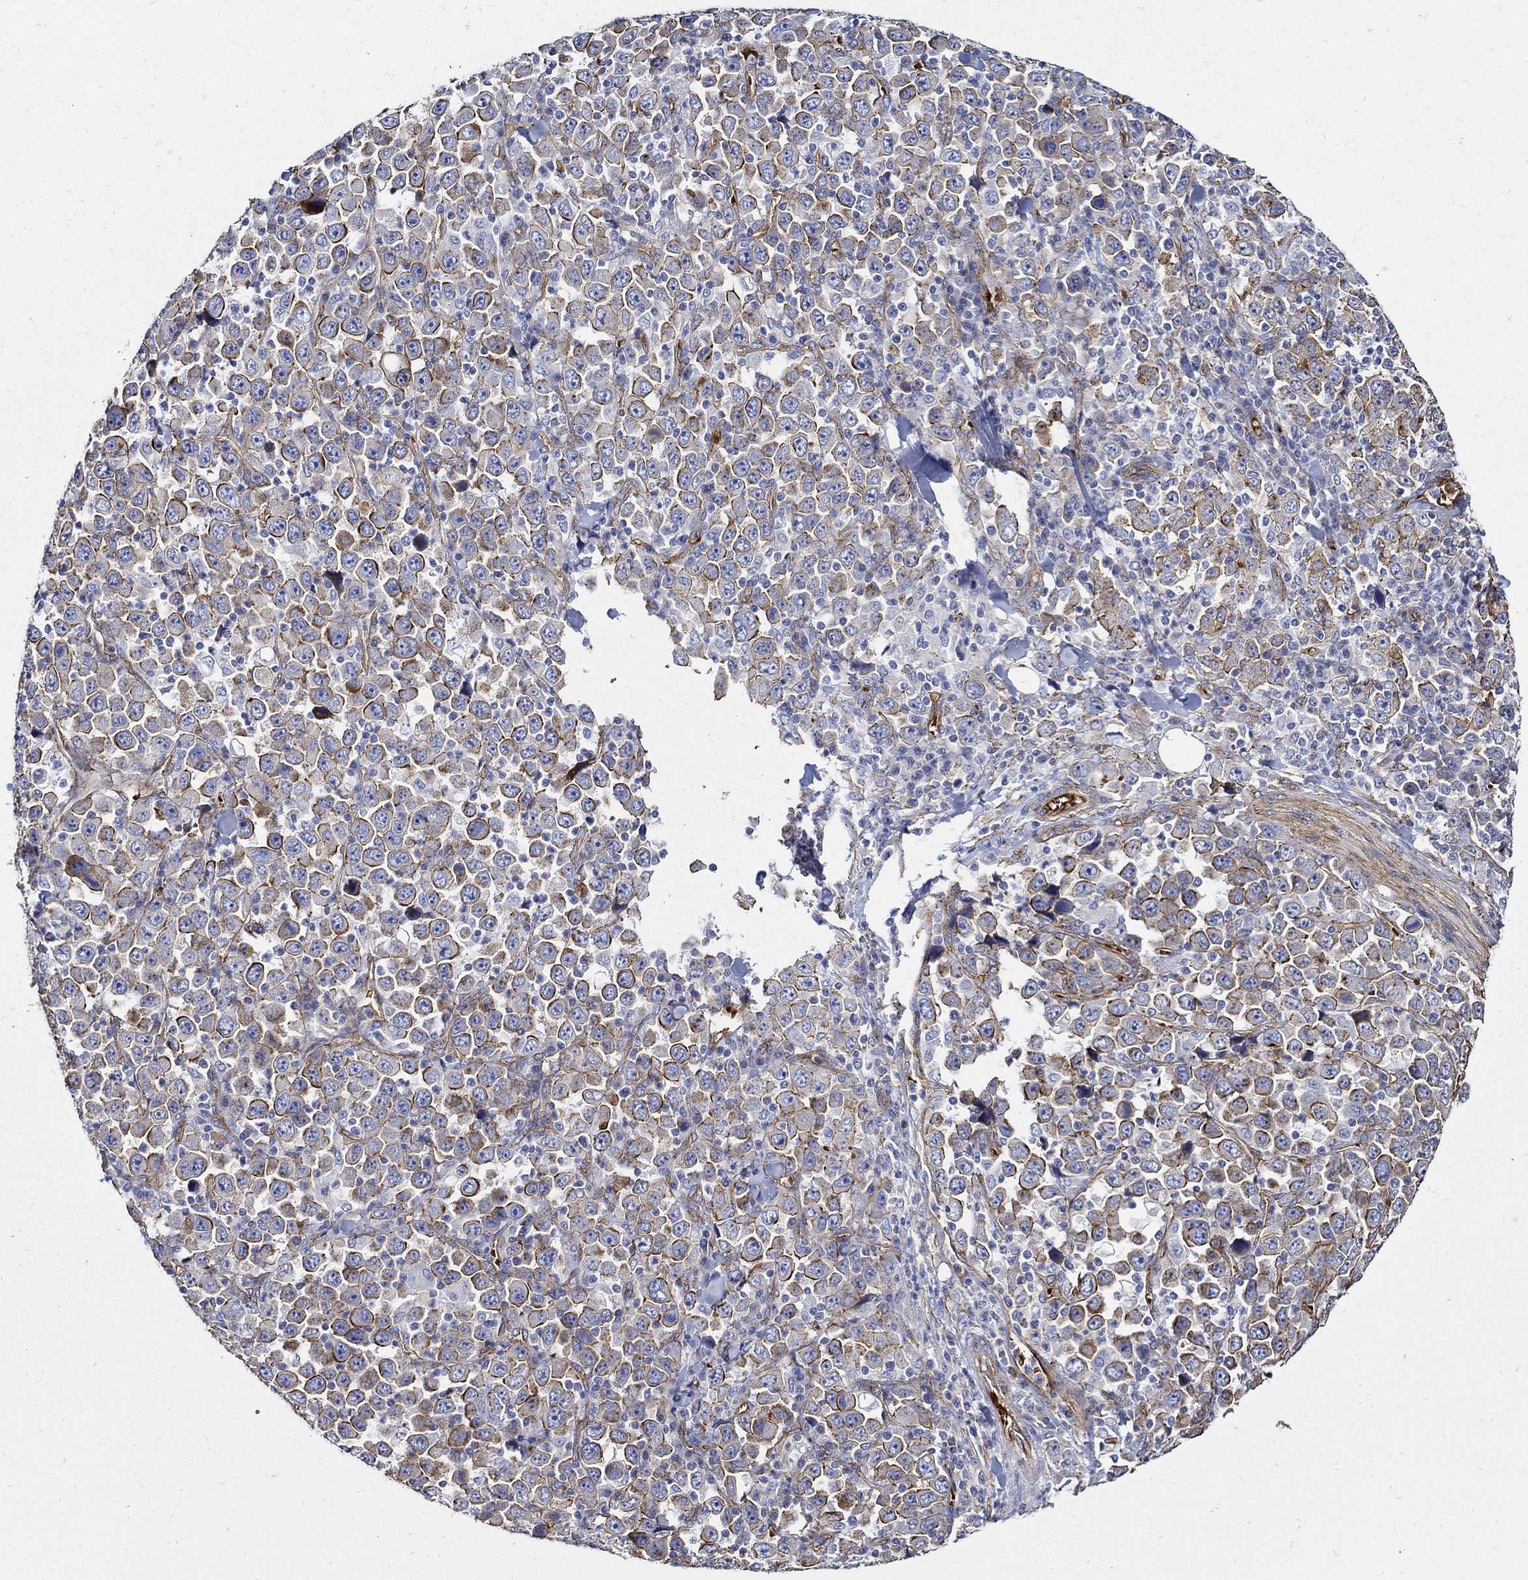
{"staining": {"intensity": "strong", "quantity": "25%-75%", "location": "cytoplasmic/membranous"}, "tissue": "stomach cancer", "cell_type": "Tumor cells", "image_type": "cancer", "snomed": [{"axis": "morphology", "description": "Normal tissue, NOS"}, {"axis": "morphology", "description": "Adenocarcinoma, NOS"}, {"axis": "topography", "description": "Stomach, upper"}, {"axis": "topography", "description": "Stomach"}], "caption": "Immunohistochemistry (IHC) photomicrograph of neoplastic tissue: human stomach adenocarcinoma stained using immunohistochemistry reveals high levels of strong protein expression localized specifically in the cytoplasmic/membranous of tumor cells, appearing as a cytoplasmic/membranous brown color.", "gene": "APBB3", "patient": {"sex": "male", "age": 59}}